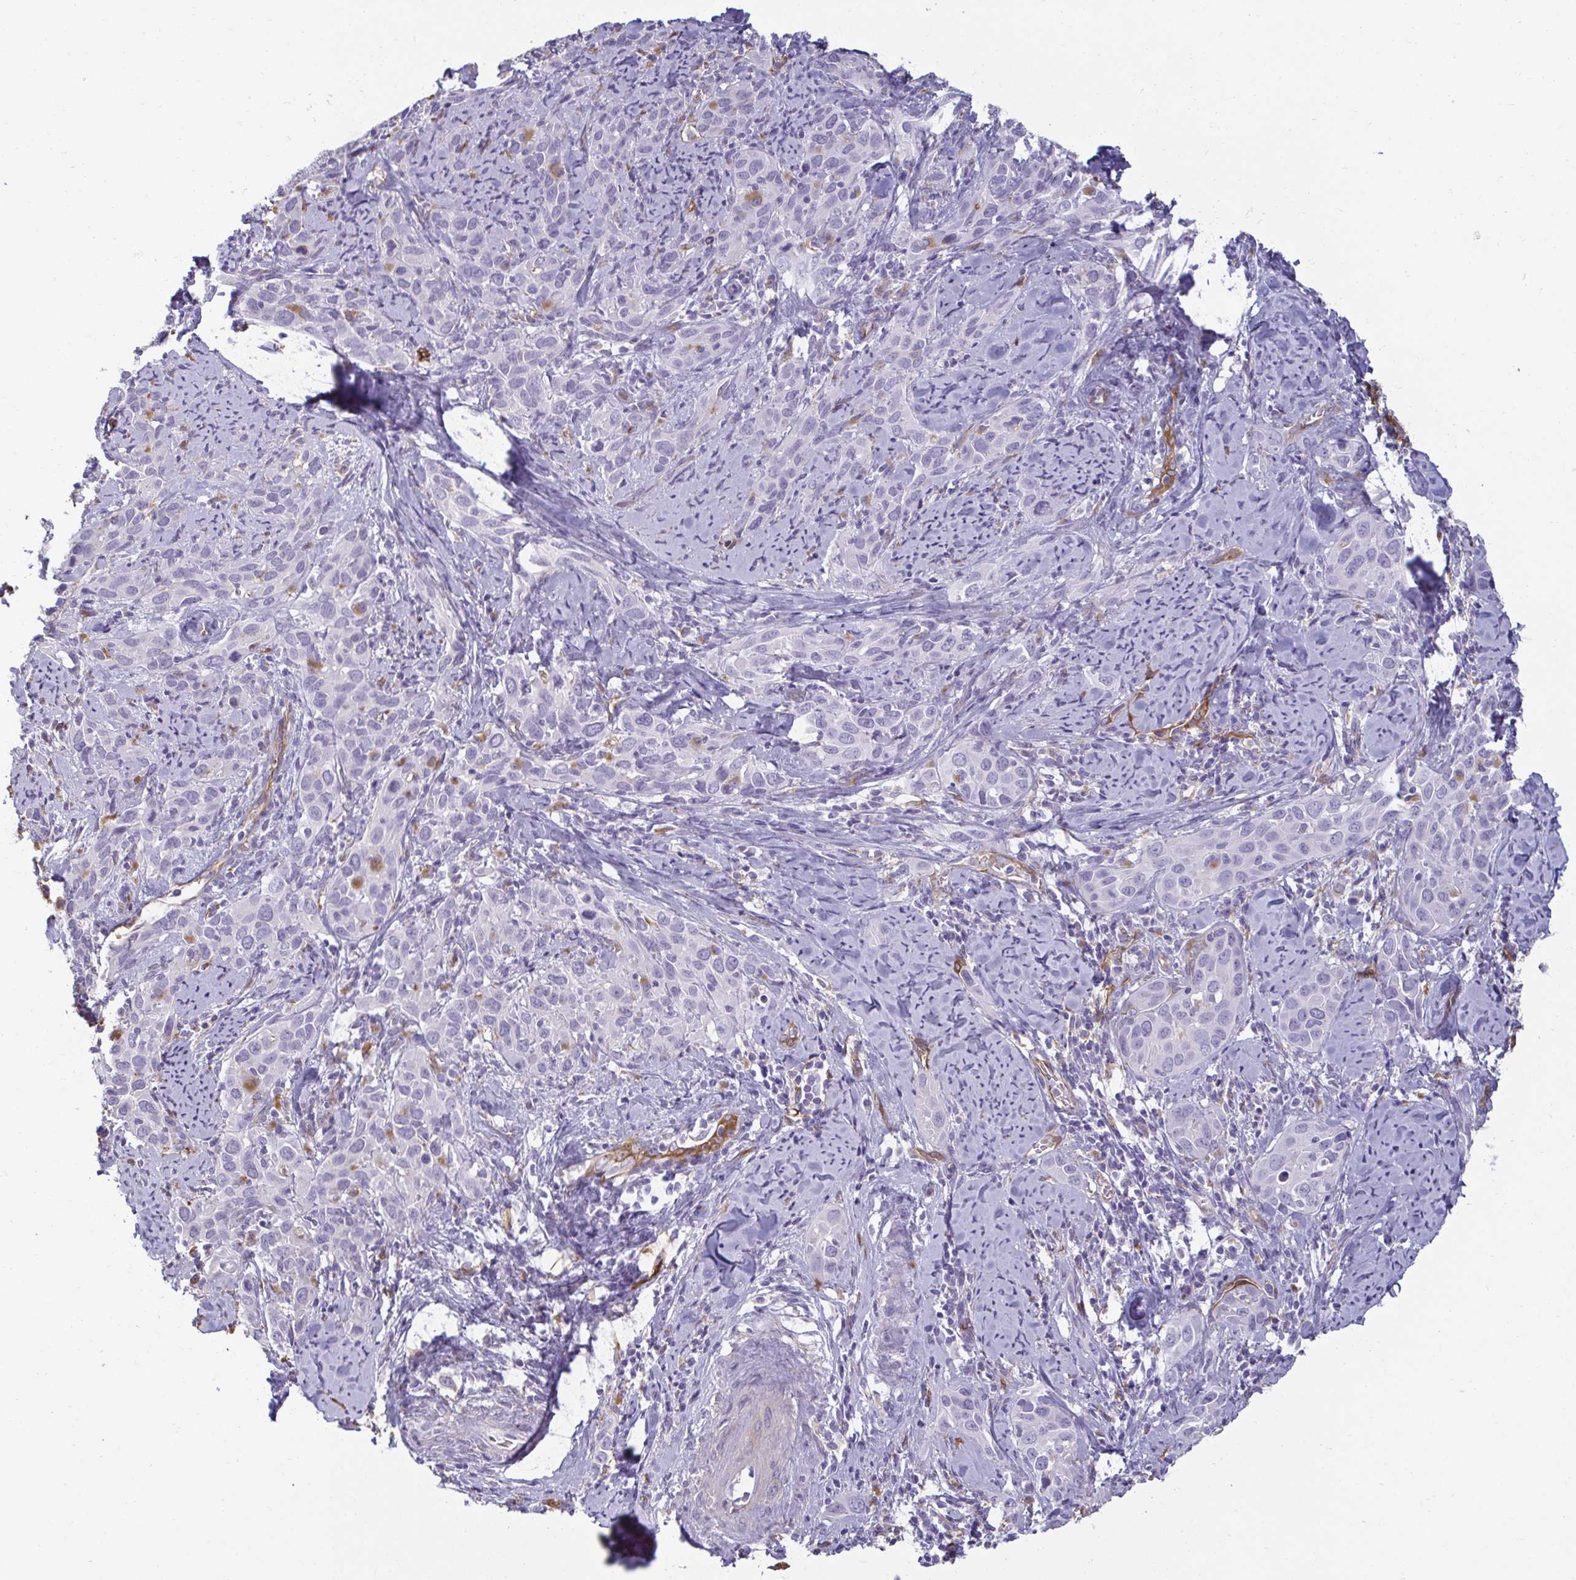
{"staining": {"intensity": "moderate", "quantity": "<25%", "location": "cytoplasmic/membranous"}, "tissue": "cervical cancer", "cell_type": "Tumor cells", "image_type": "cancer", "snomed": [{"axis": "morphology", "description": "Squamous cell carcinoma, NOS"}, {"axis": "topography", "description": "Cervix"}], "caption": "Human squamous cell carcinoma (cervical) stained for a protein (brown) reveals moderate cytoplasmic/membranous positive expression in approximately <25% of tumor cells.", "gene": "PDE2A", "patient": {"sex": "female", "age": 51}}